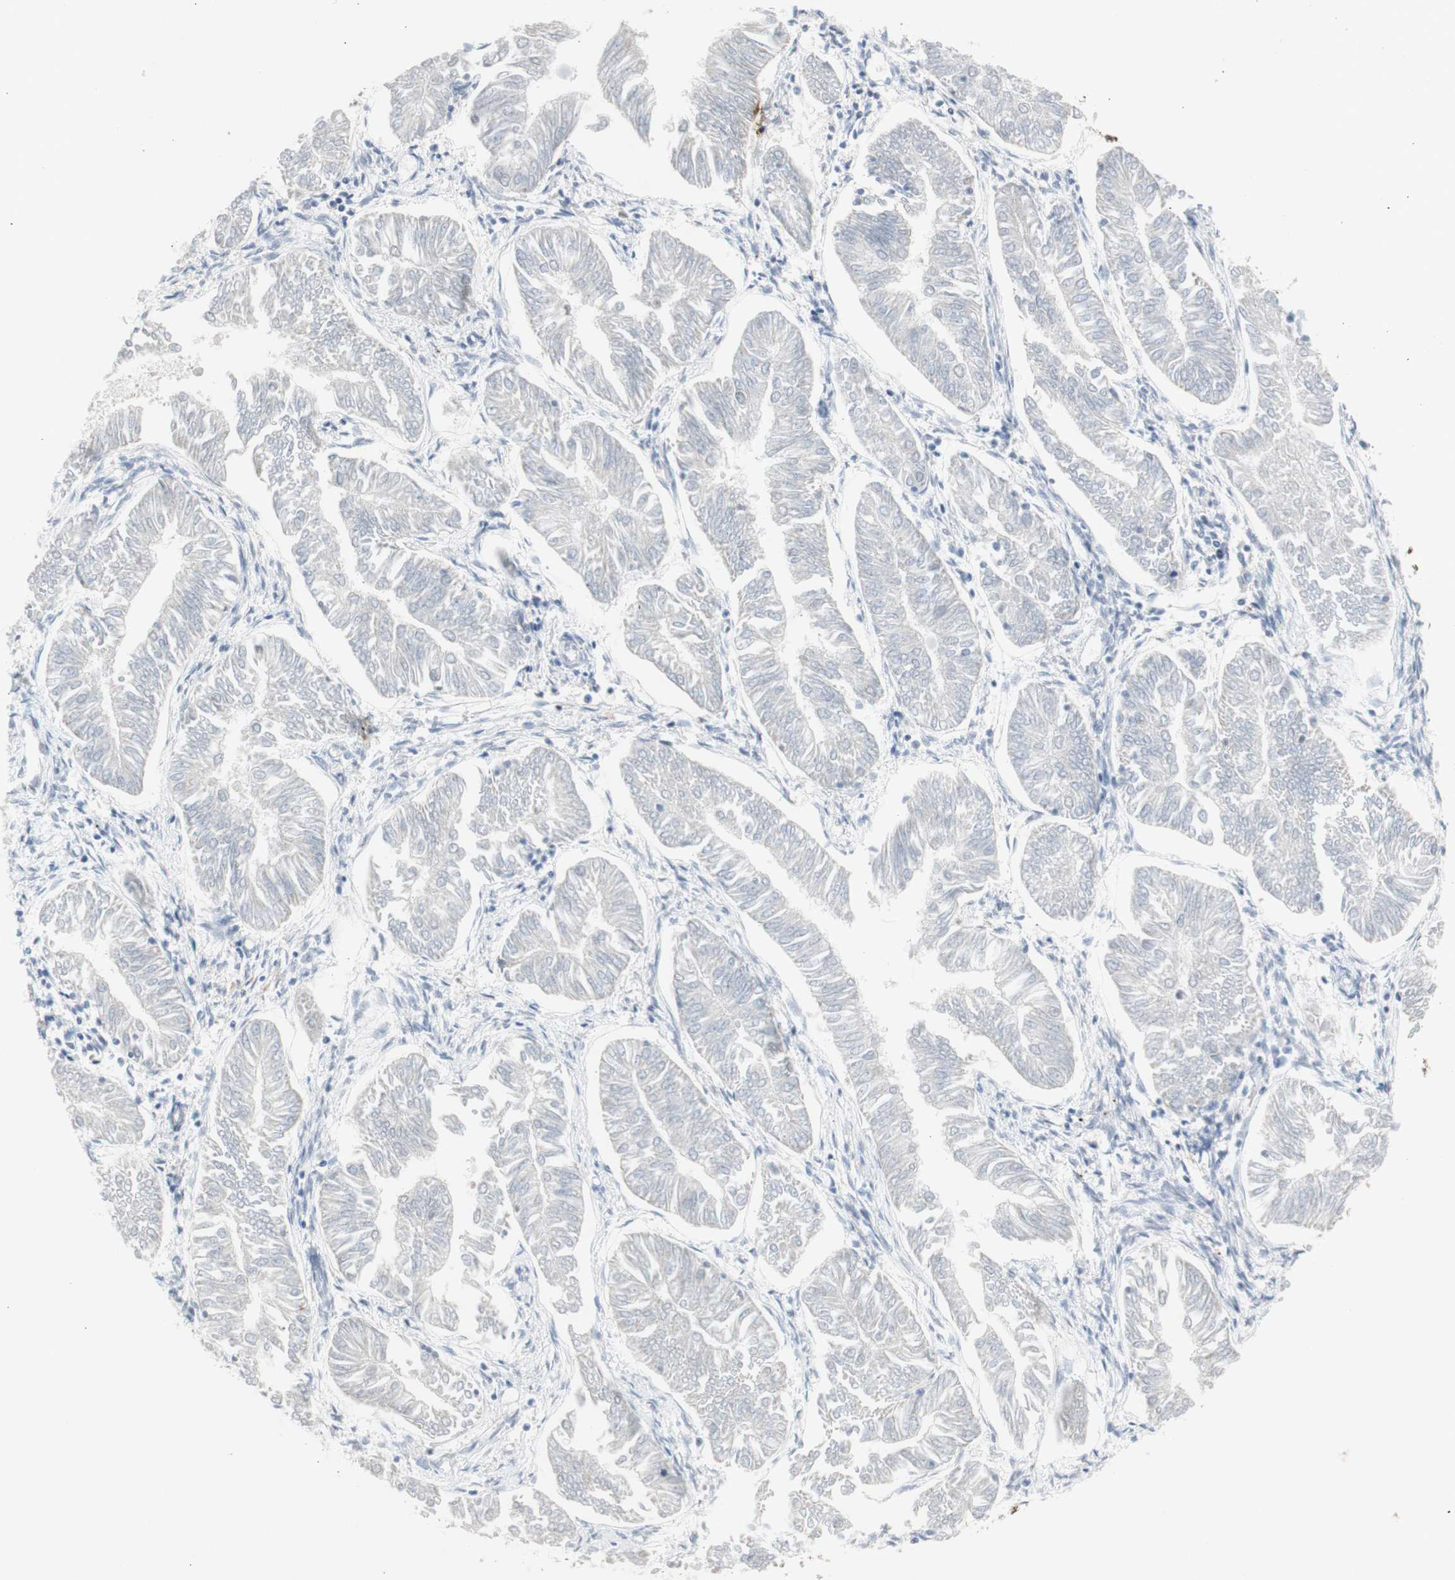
{"staining": {"intensity": "negative", "quantity": "none", "location": "none"}, "tissue": "endometrial cancer", "cell_type": "Tumor cells", "image_type": "cancer", "snomed": [{"axis": "morphology", "description": "Adenocarcinoma, NOS"}, {"axis": "topography", "description": "Endometrium"}], "caption": "Immunohistochemistry (IHC) of human endometrial cancer reveals no staining in tumor cells.", "gene": "SNRPB", "patient": {"sex": "female", "age": 53}}